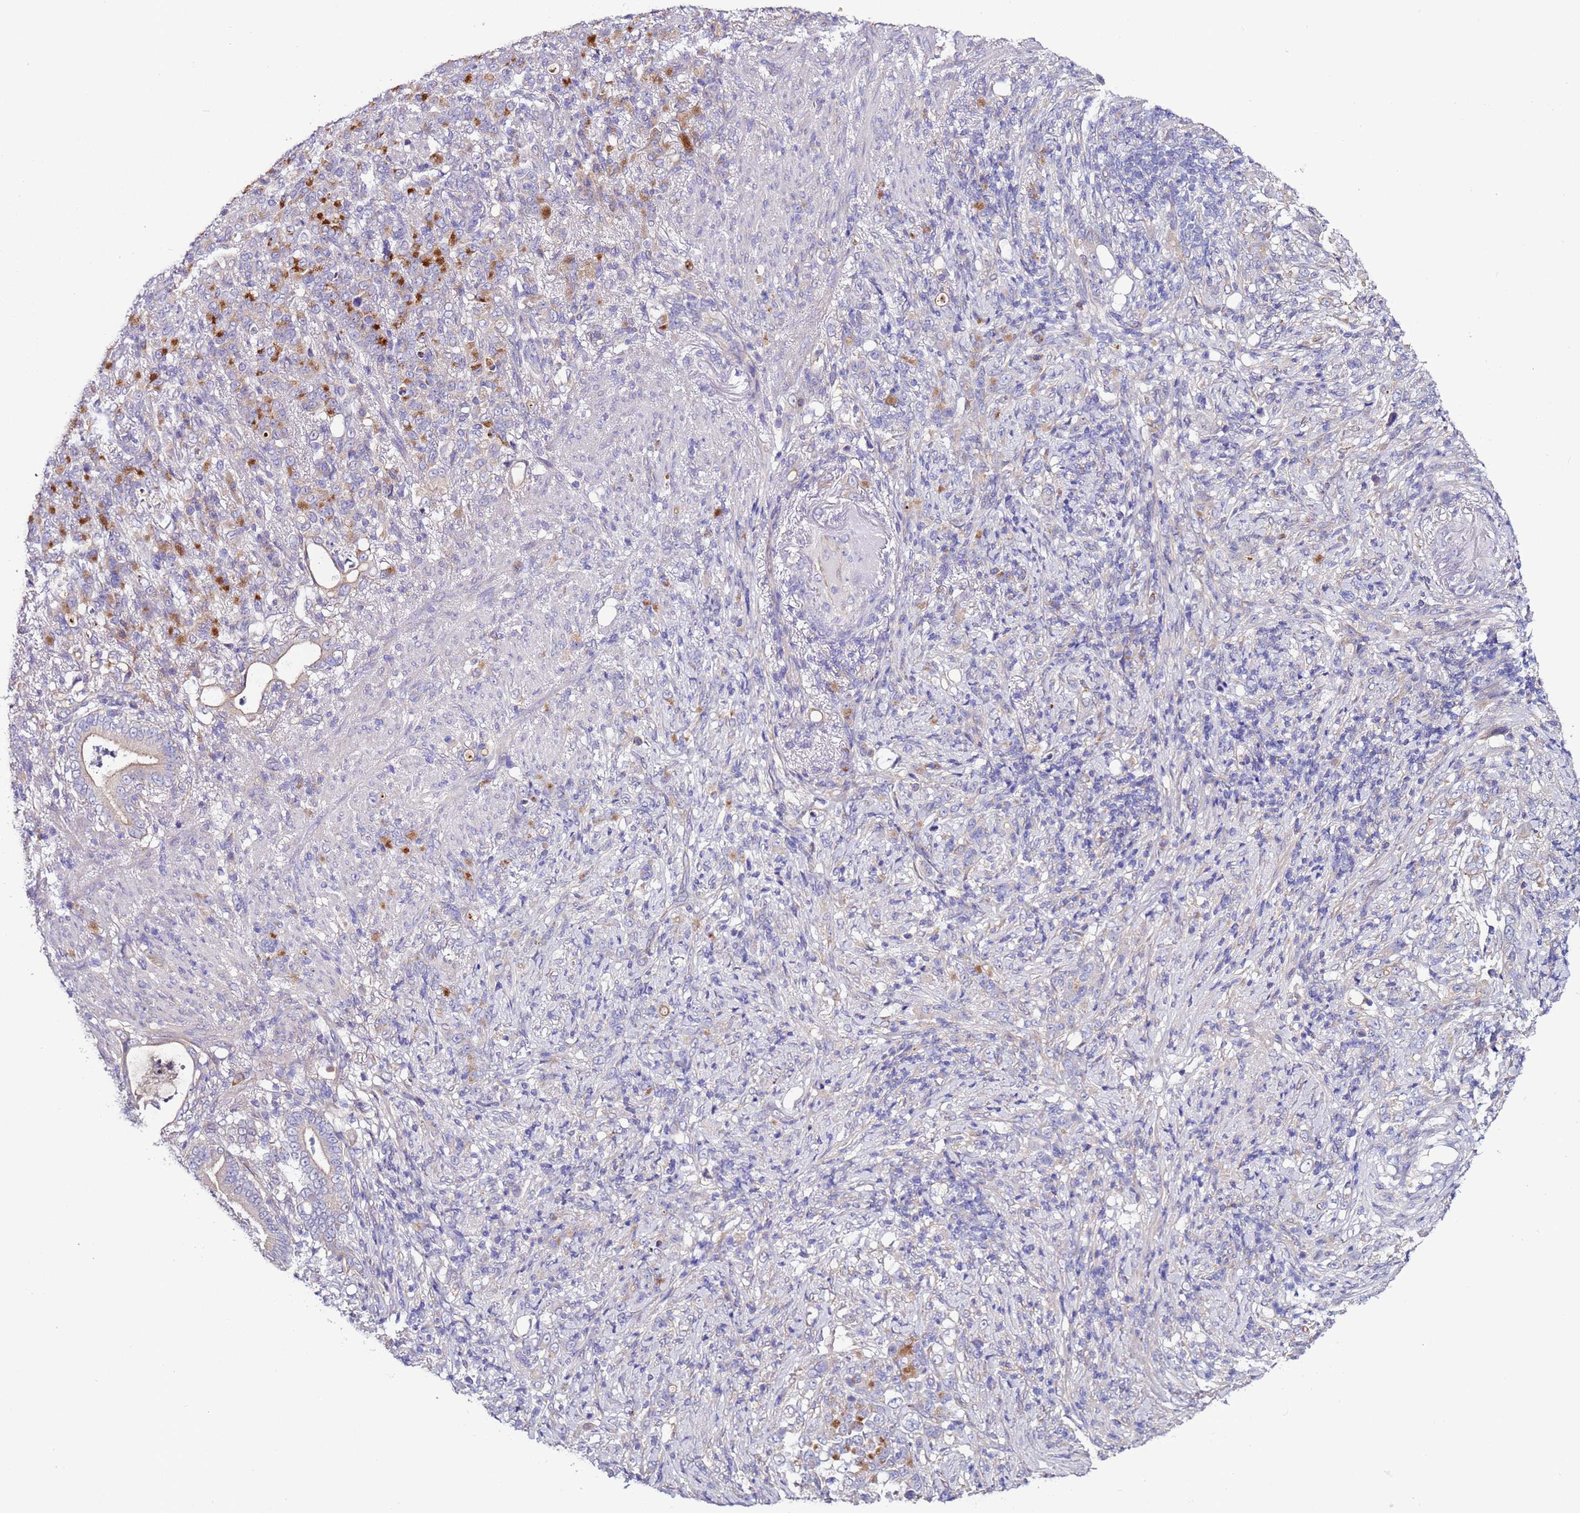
{"staining": {"intensity": "moderate", "quantity": "25%-75%", "location": "cytoplasmic/membranous"}, "tissue": "stomach cancer", "cell_type": "Tumor cells", "image_type": "cancer", "snomed": [{"axis": "morphology", "description": "Normal tissue, NOS"}, {"axis": "morphology", "description": "Adenocarcinoma, NOS"}, {"axis": "topography", "description": "Stomach"}], "caption": "The image demonstrates immunohistochemical staining of adenocarcinoma (stomach). There is moderate cytoplasmic/membranous positivity is present in approximately 25%-75% of tumor cells. Using DAB (3,3'-diaminobenzidine) (brown) and hematoxylin (blue) stains, captured at high magnification using brightfield microscopy.", "gene": "SPCS1", "patient": {"sex": "female", "age": 79}}